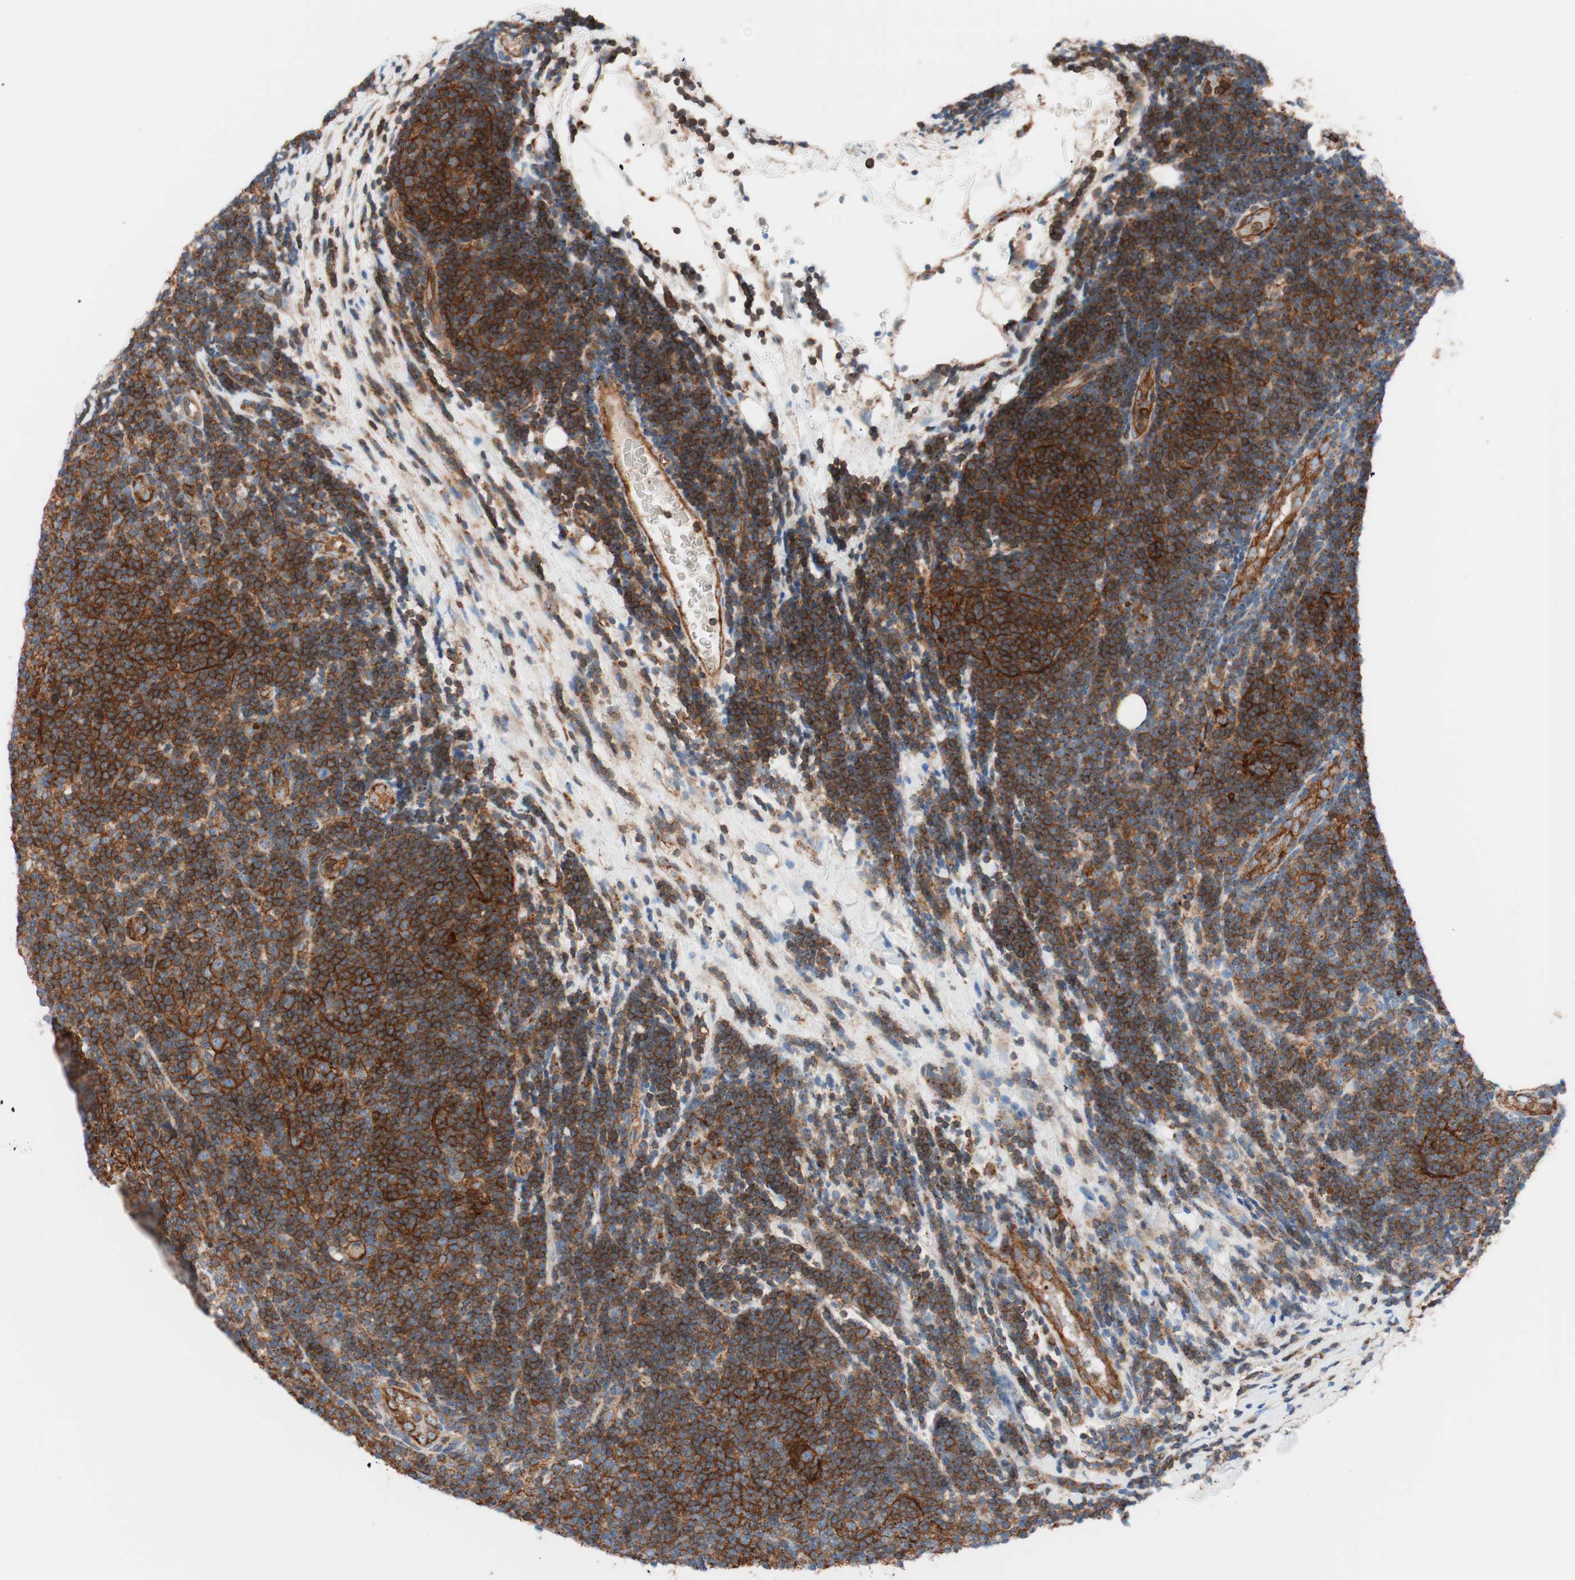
{"staining": {"intensity": "strong", "quantity": ">75%", "location": "cytoplasmic/membranous"}, "tissue": "lymphoma", "cell_type": "Tumor cells", "image_type": "cancer", "snomed": [{"axis": "morphology", "description": "Malignant lymphoma, non-Hodgkin's type, Low grade"}, {"axis": "topography", "description": "Lymph node"}], "caption": "There is high levels of strong cytoplasmic/membranous positivity in tumor cells of malignant lymphoma, non-Hodgkin's type (low-grade), as demonstrated by immunohistochemical staining (brown color).", "gene": "FLOT2", "patient": {"sex": "male", "age": 83}}